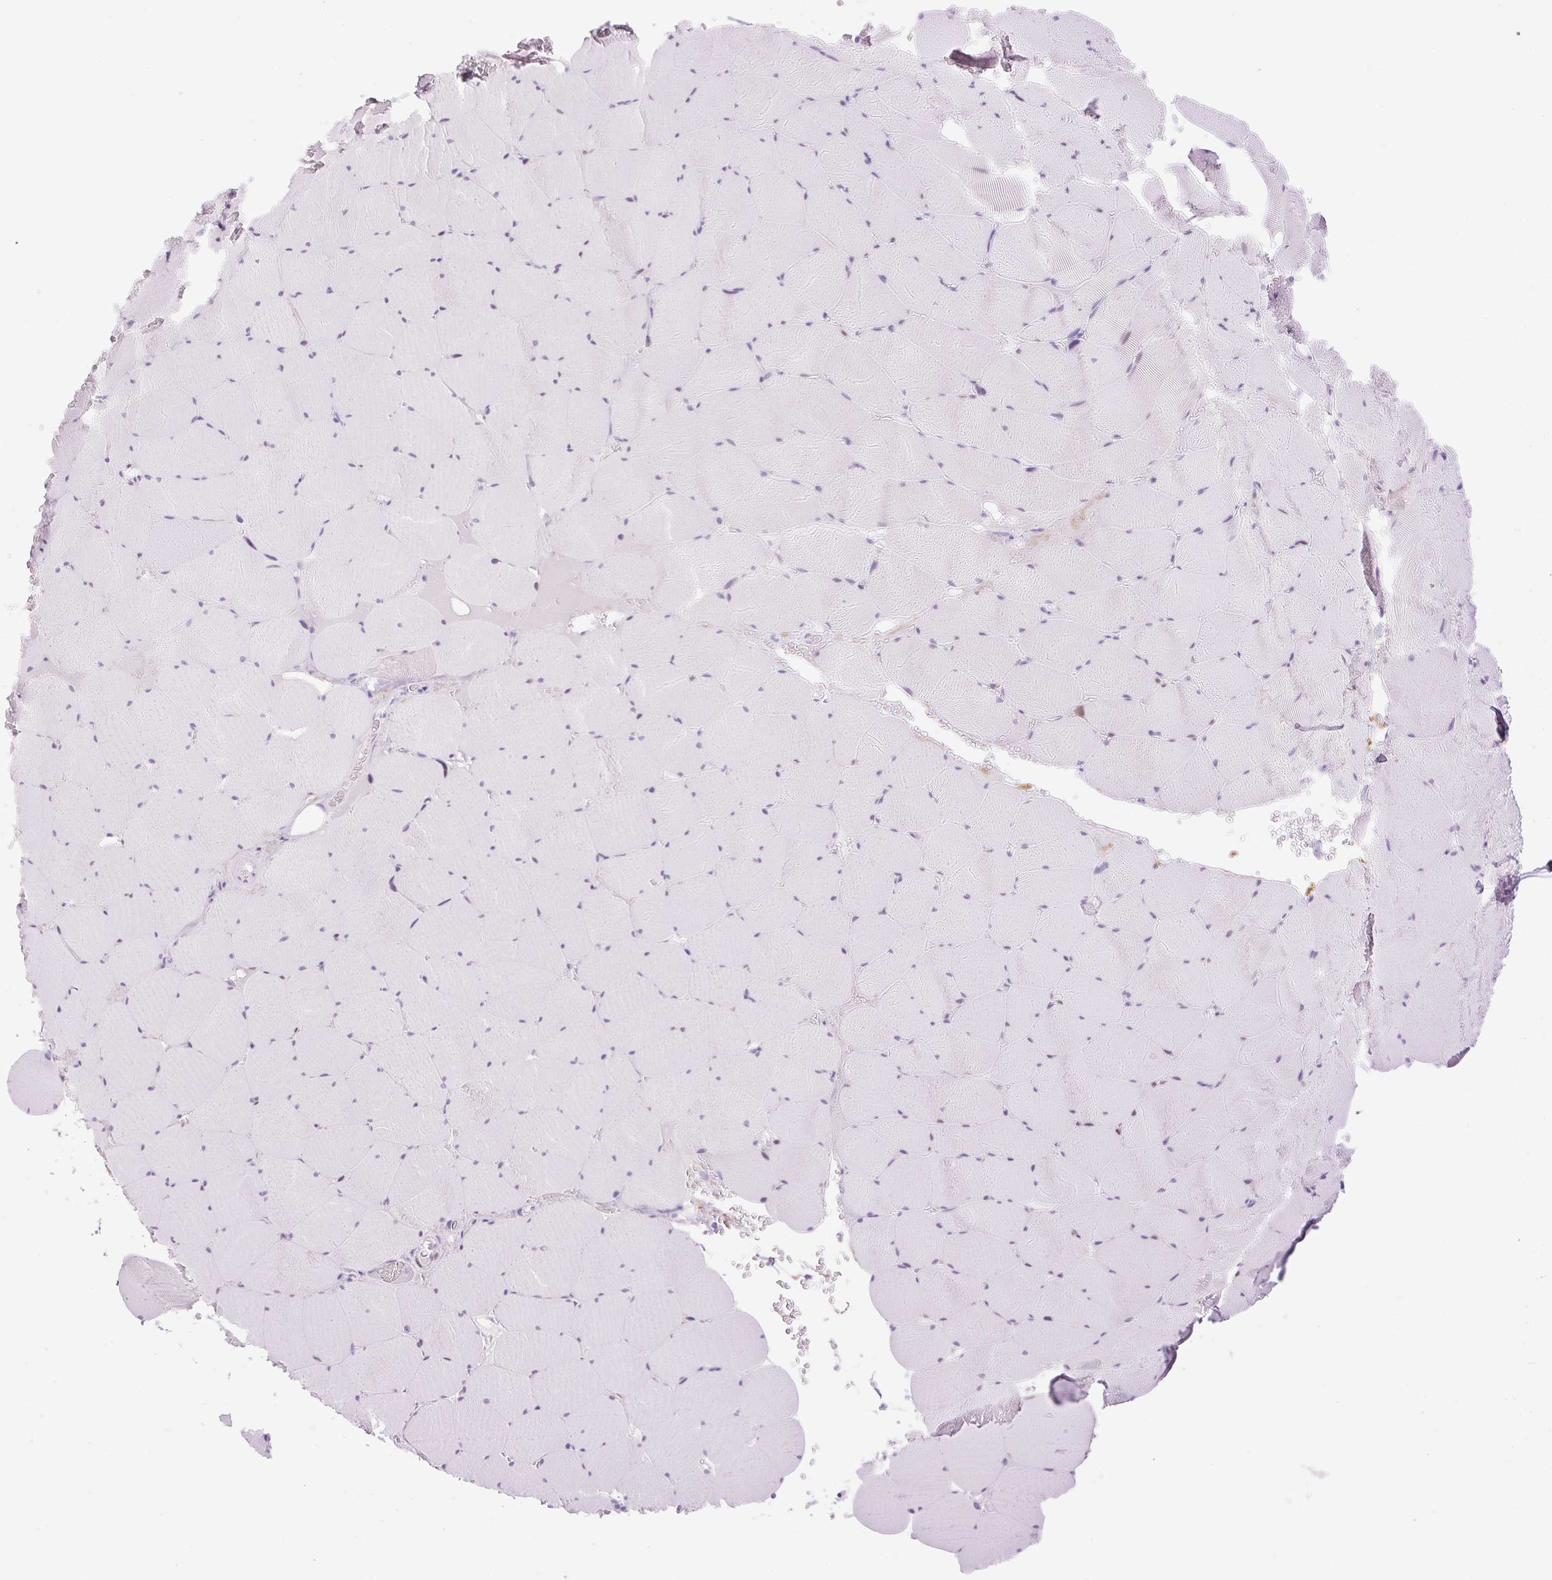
{"staining": {"intensity": "negative", "quantity": "none", "location": "none"}, "tissue": "skeletal muscle", "cell_type": "Myocytes", "image_type": "normal", "snomed": [{"axis": "morphology", "description": "Normal tissue, NOS"}, {"axis": "topography", "description": "Skeletal muscle"}, {"axis": "topography", "description": "Head-Neck"}], "caption": "The photomicrograph shows no significant staining in myocytes of skeletal muscle.", "gene": "SP140L", "patient": {"sex": "male", "age": 66}}